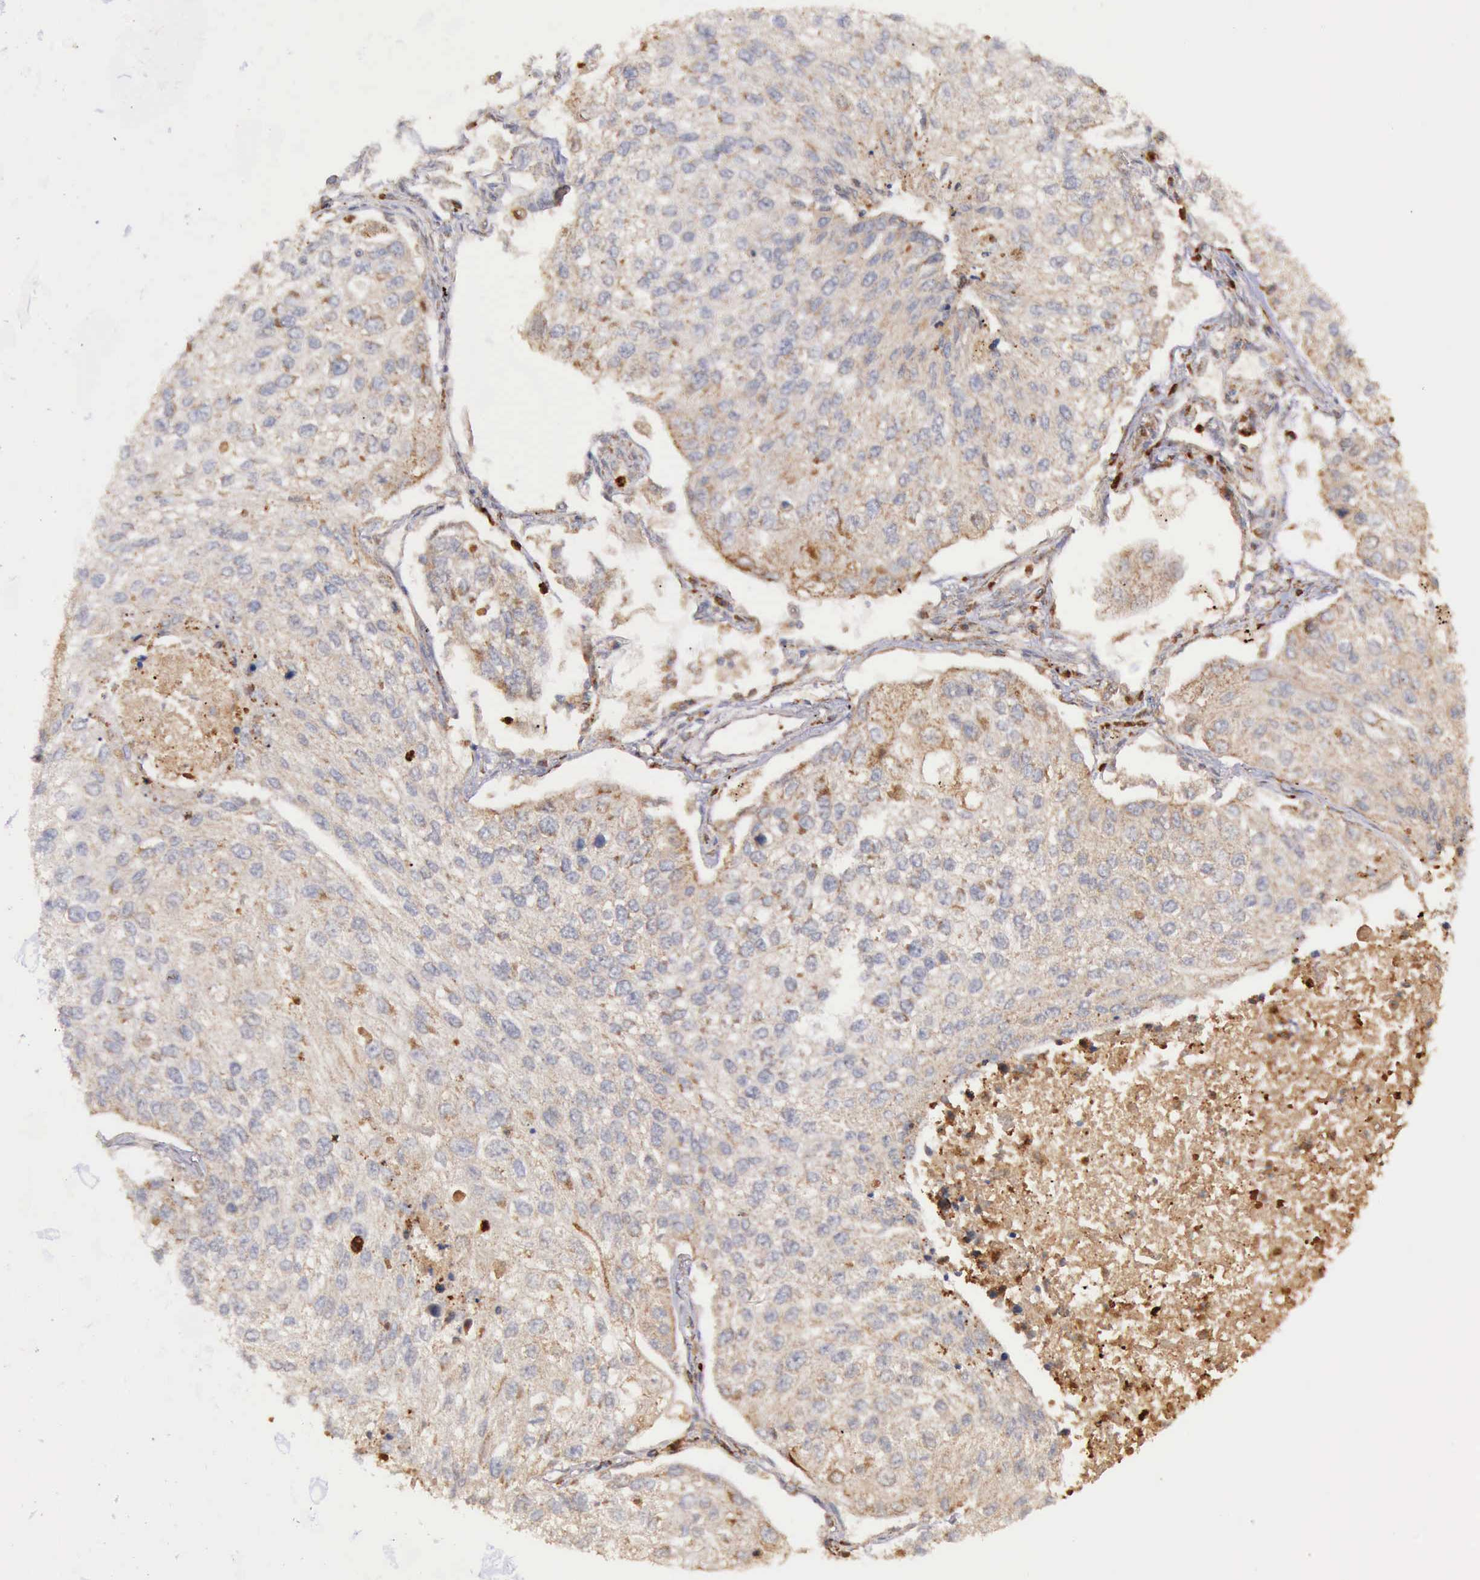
{"staining": {"intensity": "weak", "quantity": "25%-75%", "location": "cytoplasmic/membranous"}, "tissue": "lung cancer", "cell_type": "Tumor cells", "image_type": "cancer", "snomed": [{"axis": "morphology", "description": "Squamous cell carcinoma, NOS"}, {"axis": "topography", "description": "Lung"}], "caption": "Lung cancer (squamous cell carcinoma) tissue shows weak cytoplasmic/membranous expression in about 25%-75% of tumor cells, visualized by immunohistochemistry. The protein is shown in brown color, while the nuclei are stained blue.", "gene": "ARMCX3", "patient": {"sex": "male", "age": 75}}